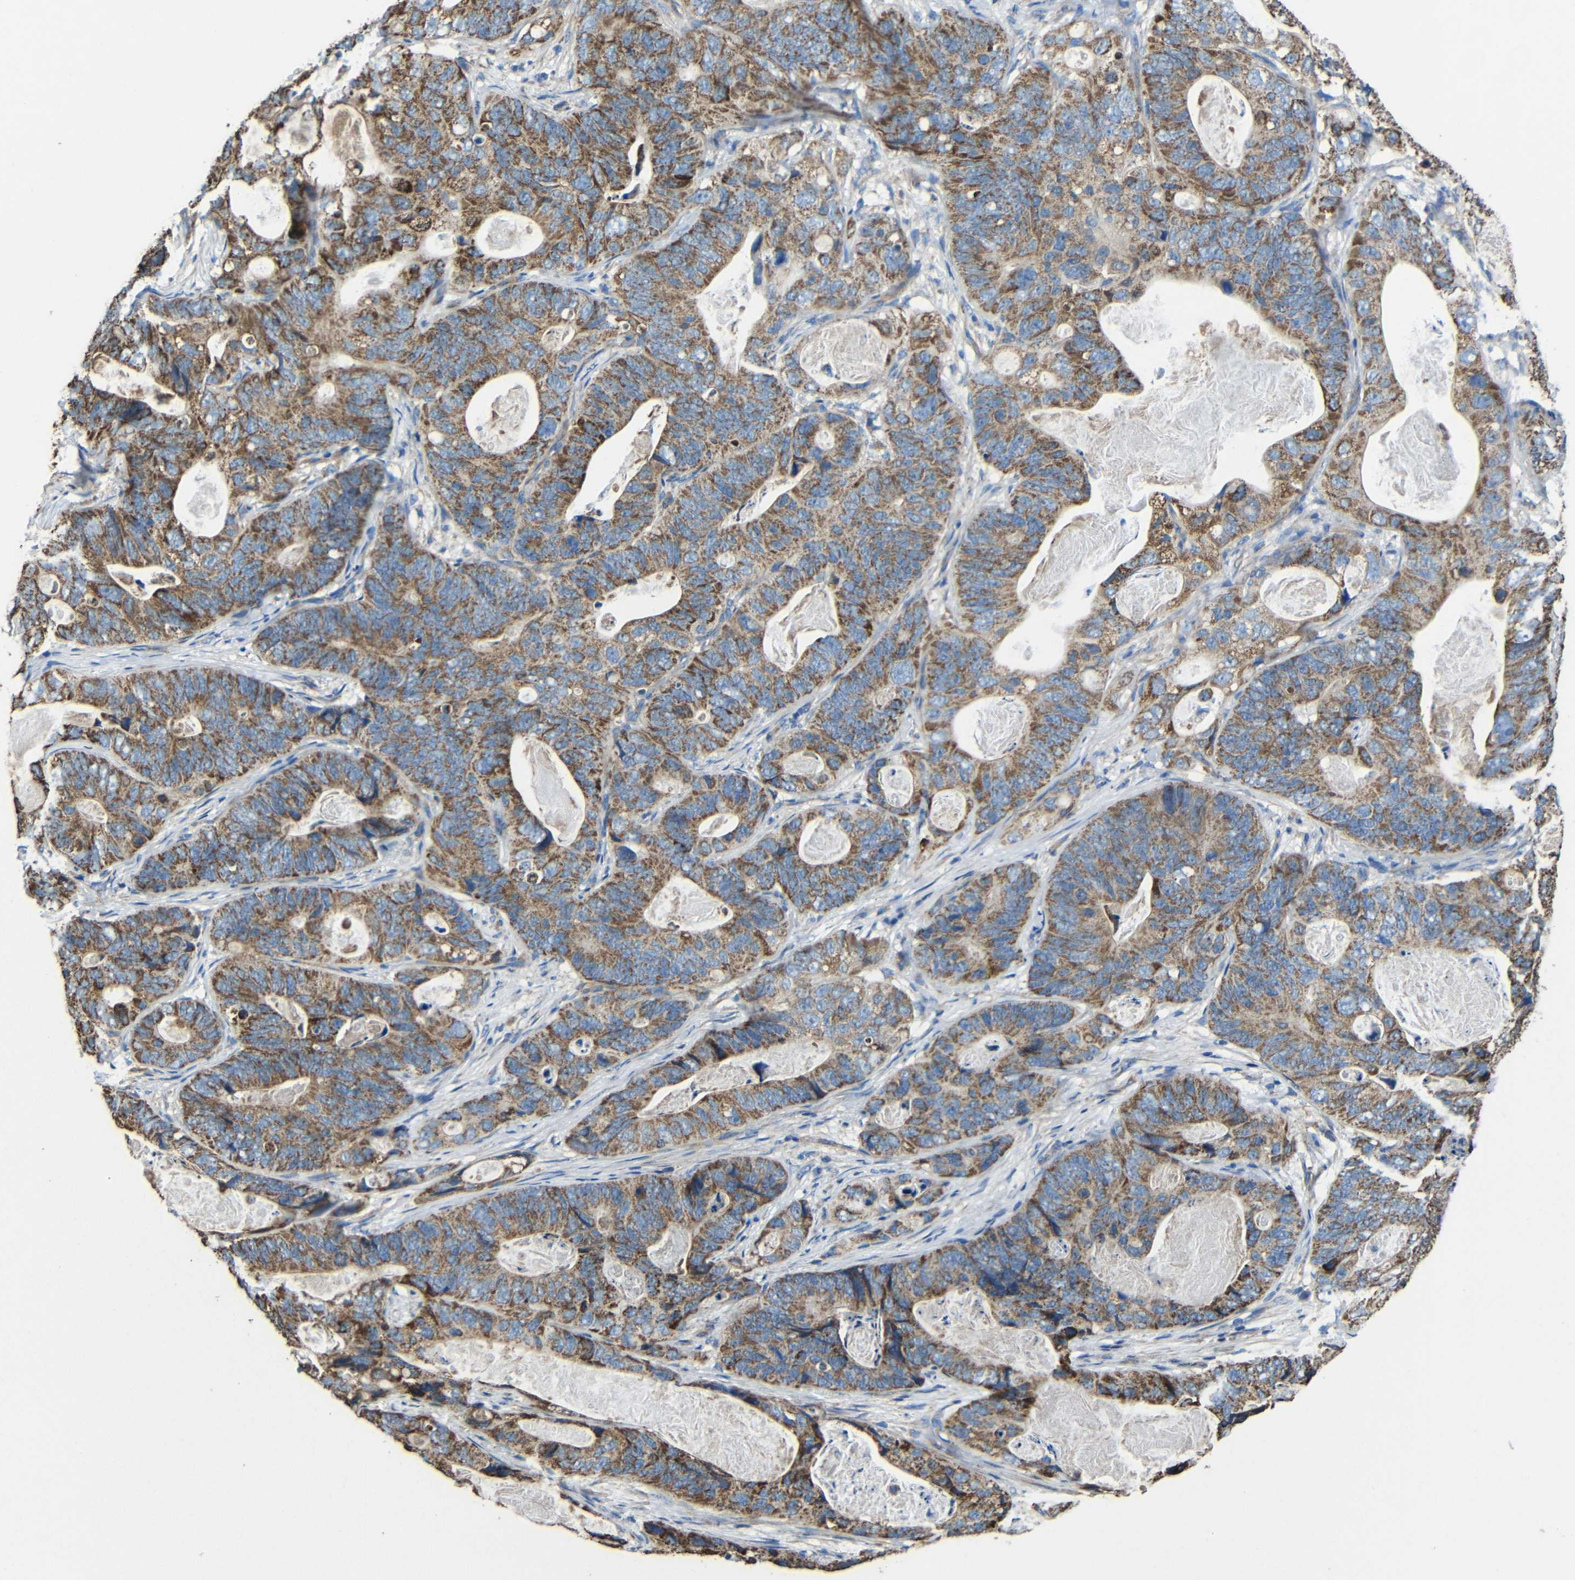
{"staining": {"intensity": "strong", "quantity": ">75%", "location": "cytoplasmic/membranous"}, "tissue": "stomach cancer", "cell_type": "Tumor cells", "image_type": "cancer", "snomed": [{"axis": "morphology", "description": "Adenocarcinoma, NOS"}, {"axis": "topography", "description": "Stomach"}], "caption": "Immunohistochemistry image of neoplastic tissue: human stomach cancer (adenocarcinoma) stained using immunohistochemistry (IHC) exhibits high levels of strong protein expression localized specifically in the cytoplasmic/membranous of tumor cells, appearing as a cytoplasmic/membranous brown color.", "gene": "INTS6L", "patient": {"sex": "female", "age": 89}}